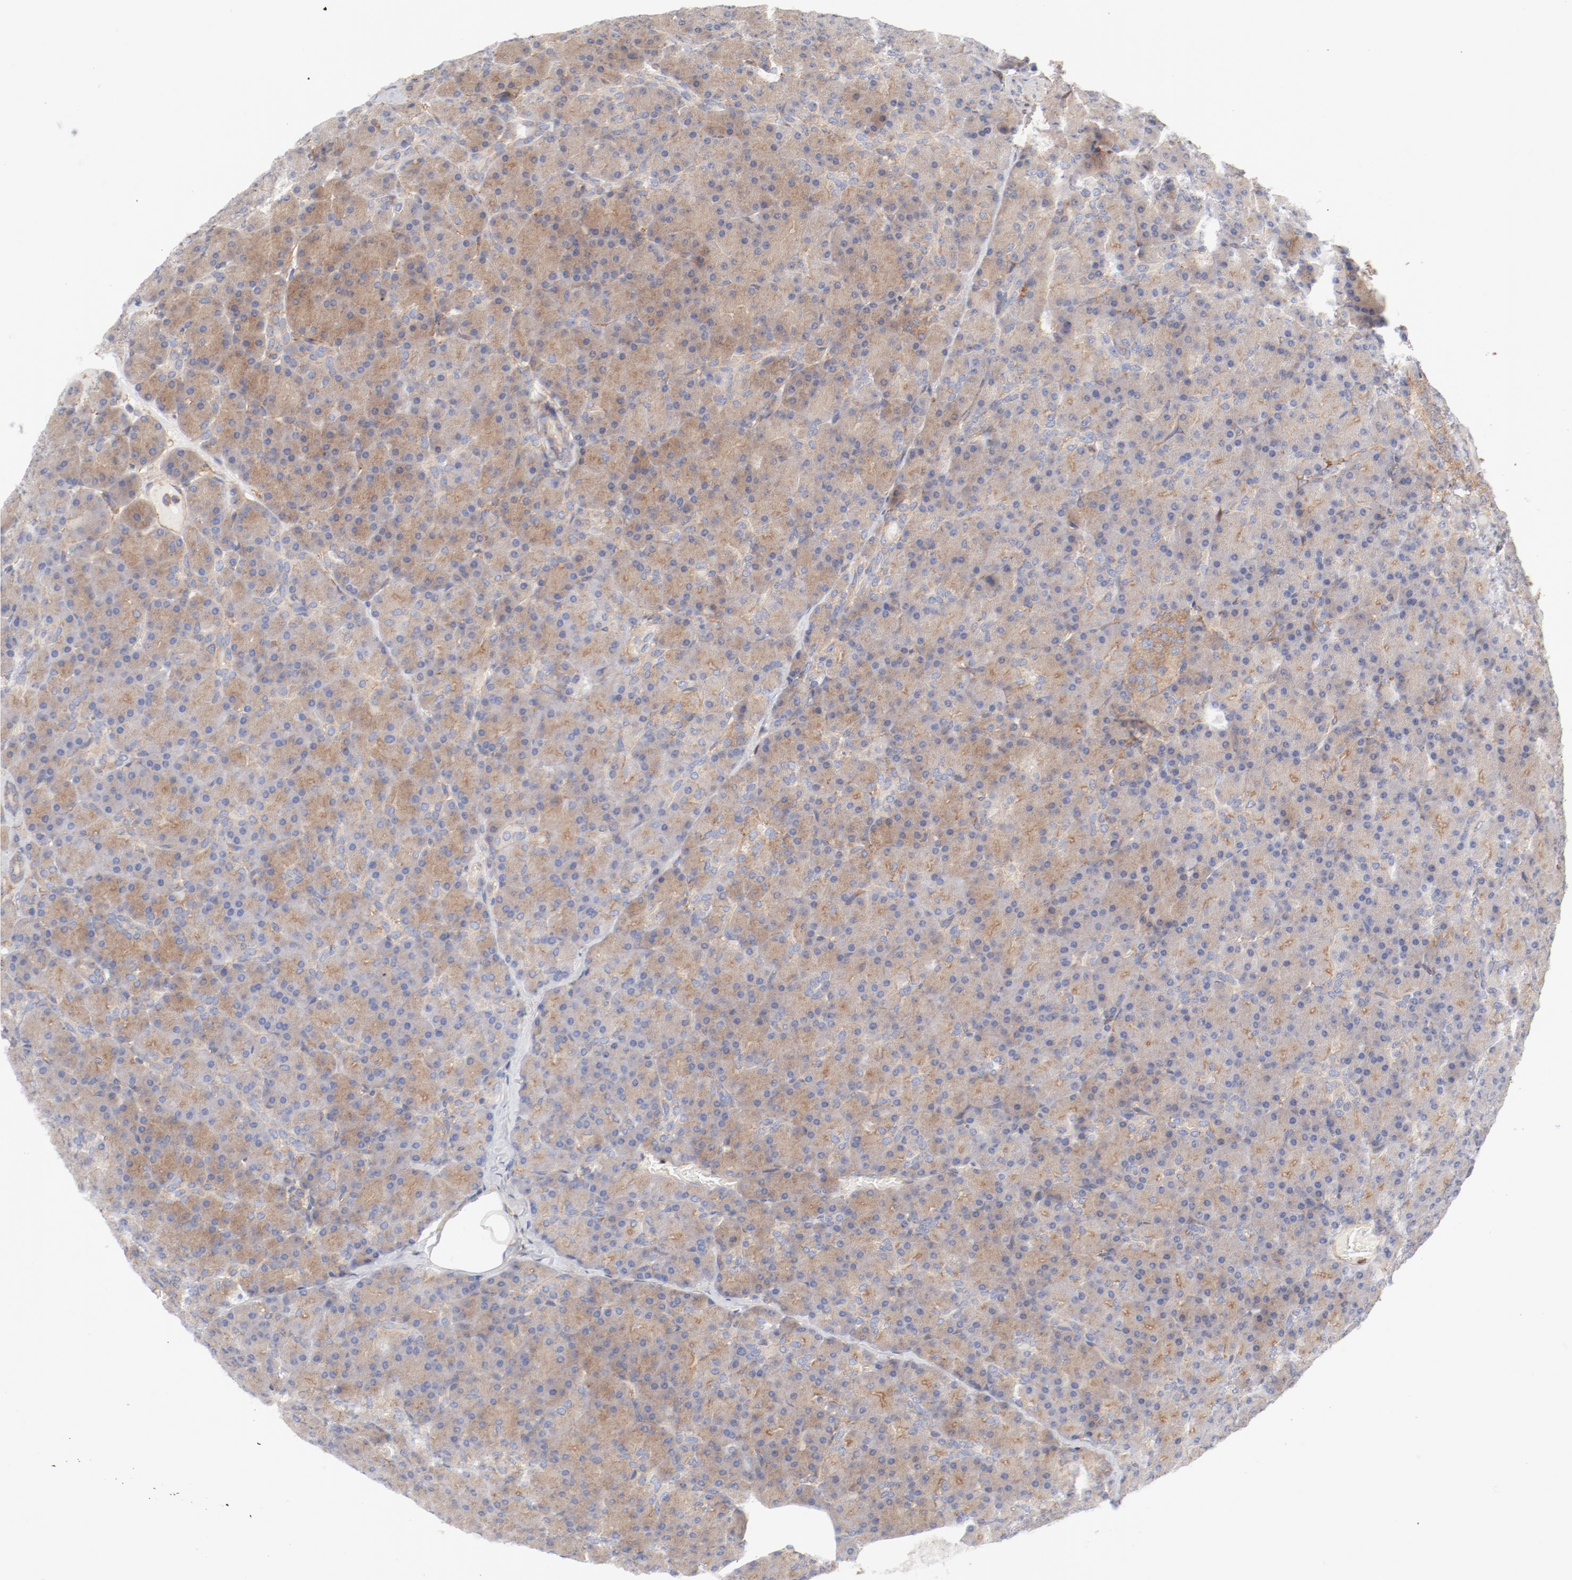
{"staining": {"intensity": "weak", "quantity": ">75%", "location": "cytoplasmic/membranous"}, "tissue": "pancreas", "cell_type": "Exocrine glandular cells", "image_type": "normal", "snomed": [{"axis": "morphology", "description": "Normal tissue, NOS"}, {"axis": "topography", "description": "Pancreas"}], "caption": "Immunohistochemistry (DAB) staining of normal pancreas exhibits weak cytoplasmic/membranous protein staining in approximately >75% of exocrine glandular cells. (Stains: DAB in brown, nuclei in blue, Microscopy: brightfield microscopy at high magnification).", "gene": "AP2A1", "patient": {"sex": "female", "age": 43}}